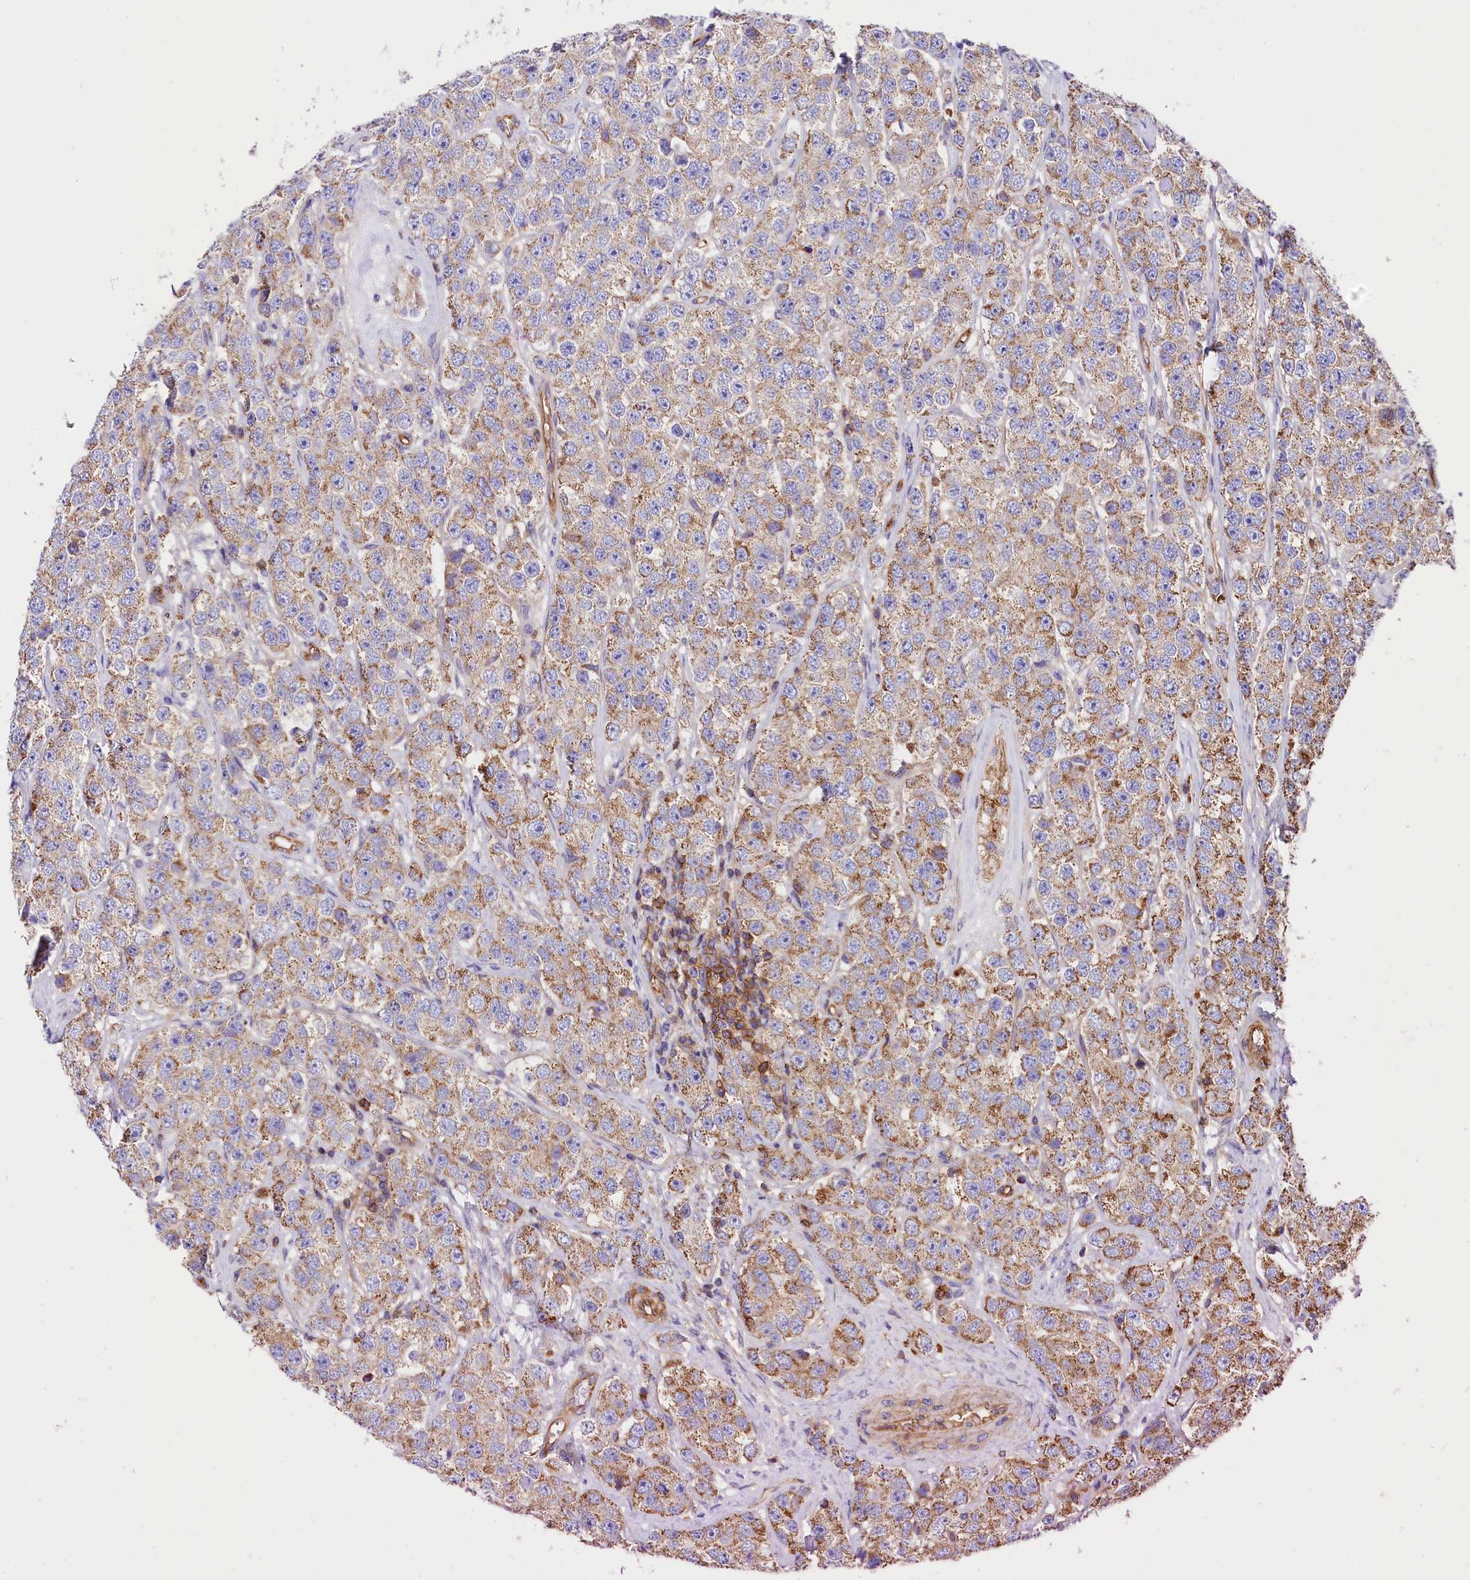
{"staining": {"intensity": "moderate", "quantity": ">75%", "location": "cytoplasmic/membranous"}, "tissue": "testis cancer", "cell_type": "Tumor cells", "image_type": "cancer", "snomed": [{"axis": "morphology", "description": "Seminoma, NOS"}, {"axis": "topography", "description": "Testis"}], "caption": "DAB (3,3'-diaminobenzidine) immunohistochemical staining of testis cancer (seminoma) displays moderate cytoplasmic/membranous protein expression in approximately >75% of tumor cells.", "gene": "ATP2B4", "patient": {"sex": "male", "age": 28}}